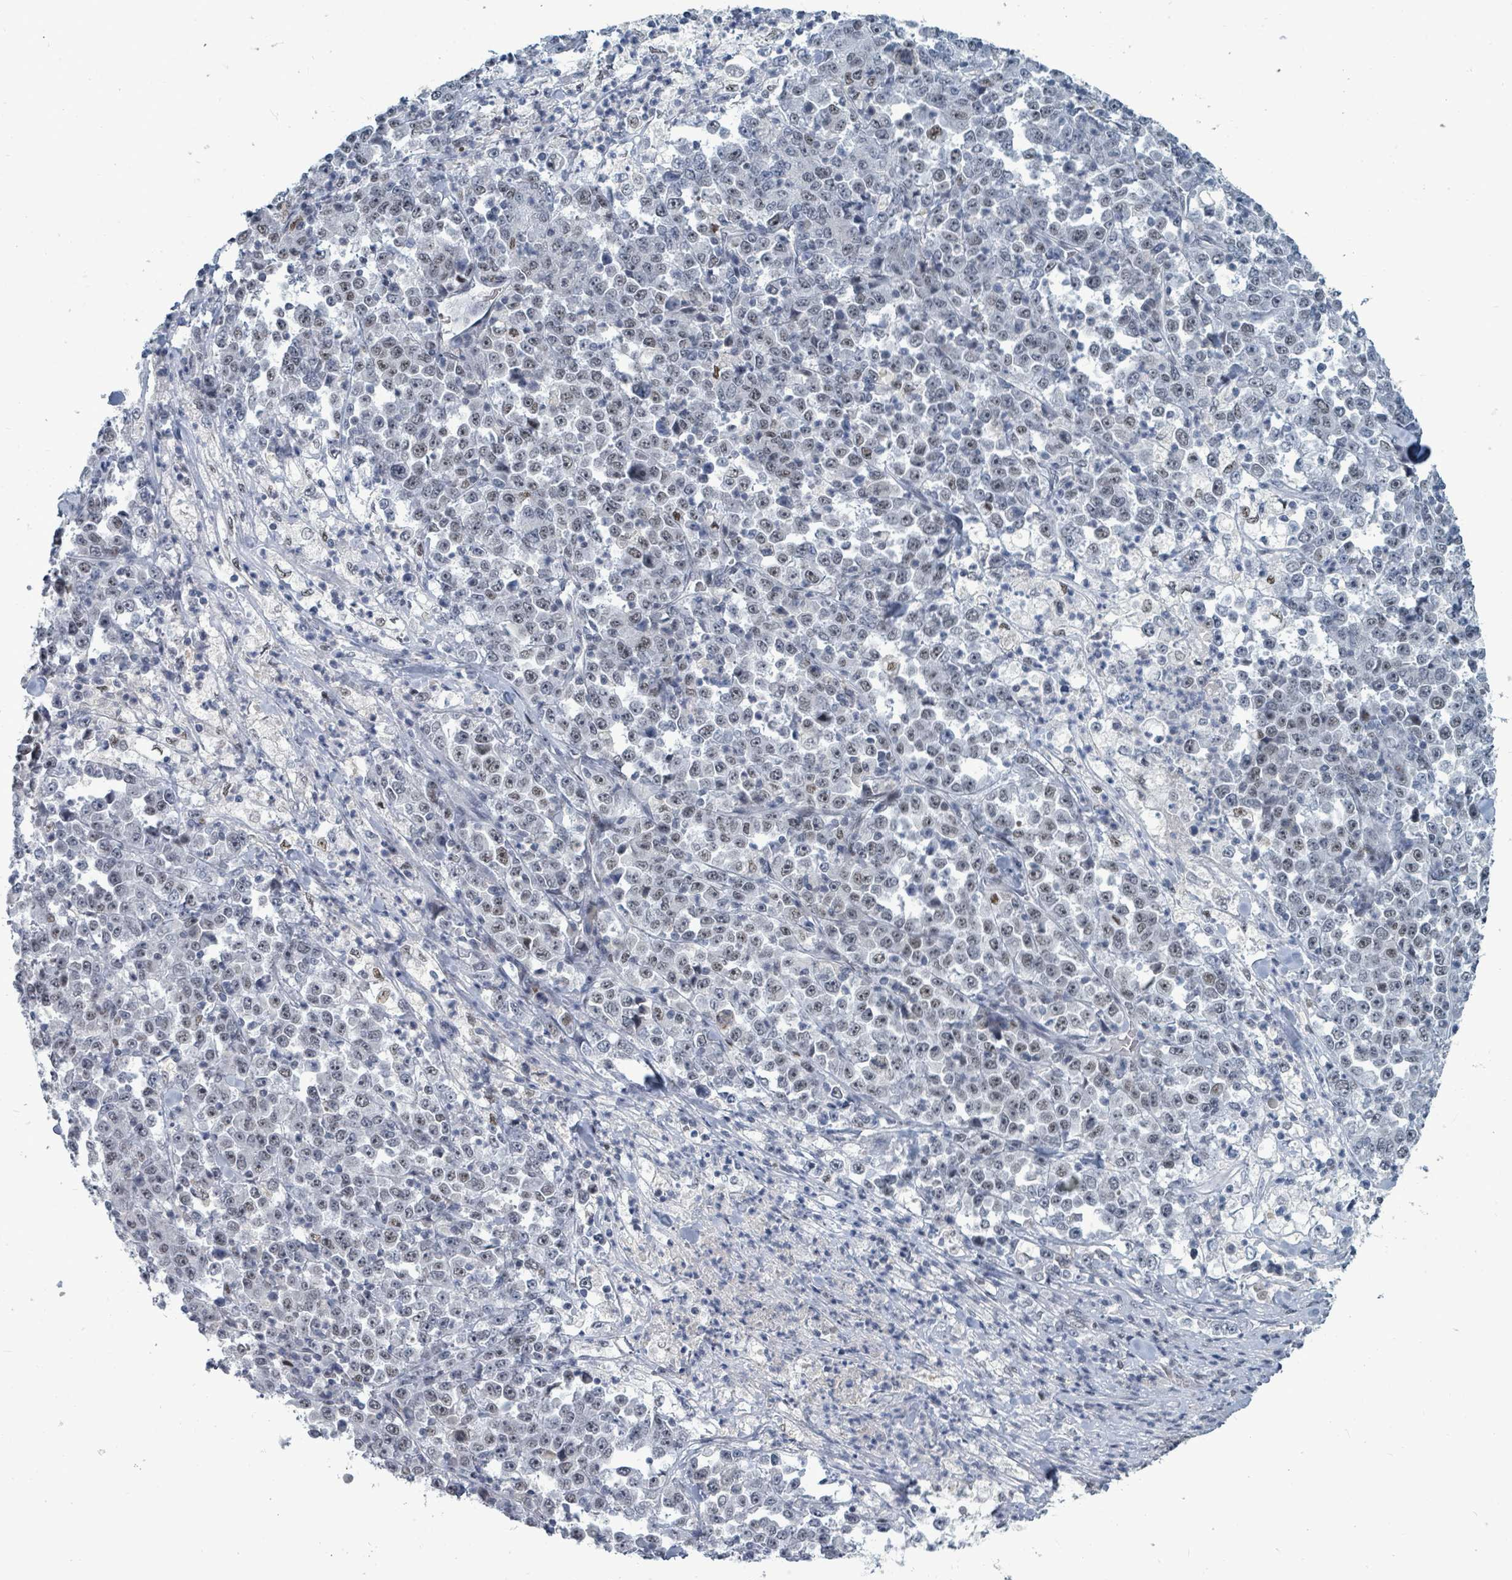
{"staining": {"intensity": "weak", "quantity": "25%-75%", "location": "nuclear"}, "tissue": "stomach cancer", "cell_type": "Tumor cells", "image_type": "cancer", "snomed": [{"axis": "morphology", "description": "Normal tissue, NOS"}, {"axis": "morphology", "description": "Adenocarcinoma, NOS"}, {"axis": "topography", "description": "Stomach, upper"}, {"axis": "topography", "description": "Stomach"}], "caption": "Protein analysis of stomach cancer (adenocarcinoma) tissue reveals weak nuclear staining in approximately 25%-75% of tumor cells.", "gene": "UCK1", "patient": {"sex": "male", "age": 59}}